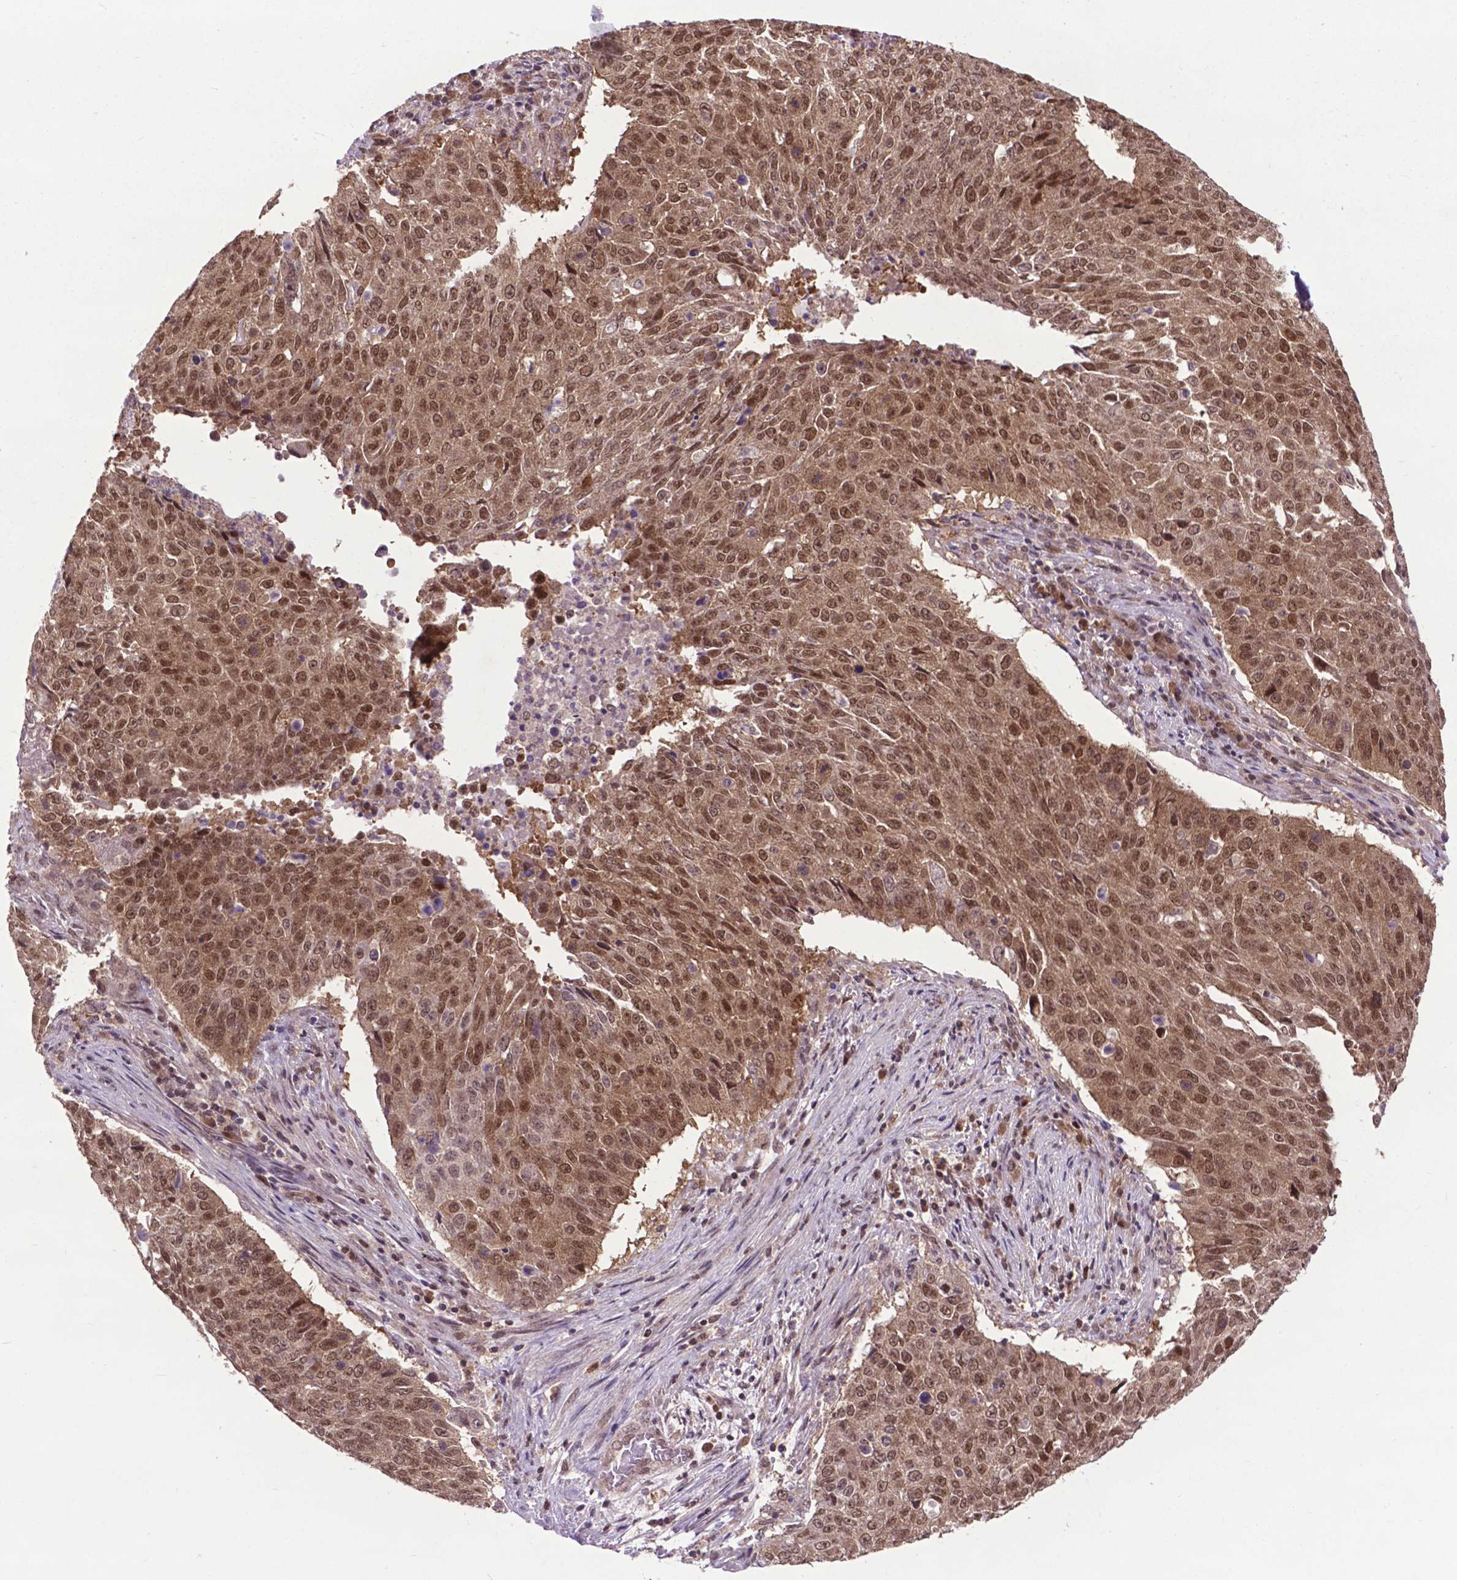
{"staining": {"intensity": "moderate", "quantity": ">75%", "location": "cytoplasmic/membranous,nuclear"}, "tissue": "lung cancer", "cell_type": "Tumor cells", "image_type": "cancer", "snomed": [{"axis": "morphology", "description": "Normal tissue, NOS"}, {"axis": "morphology", "description": "Squamous cell carcinoma, NOS"}, {"axis": "topography", "description": "Bronchus"}, {"axis": "topography", "description": "Lung"}], "caption": "Lung squamous cell carcinoma was stained to show a protein in brown. There is medium levels of moderate cytoplasmic/membranous and nuclear expression in about >75% of tumor cells.", "gene": "FAF1", "patient": {"sex": "male", "age": 64}}